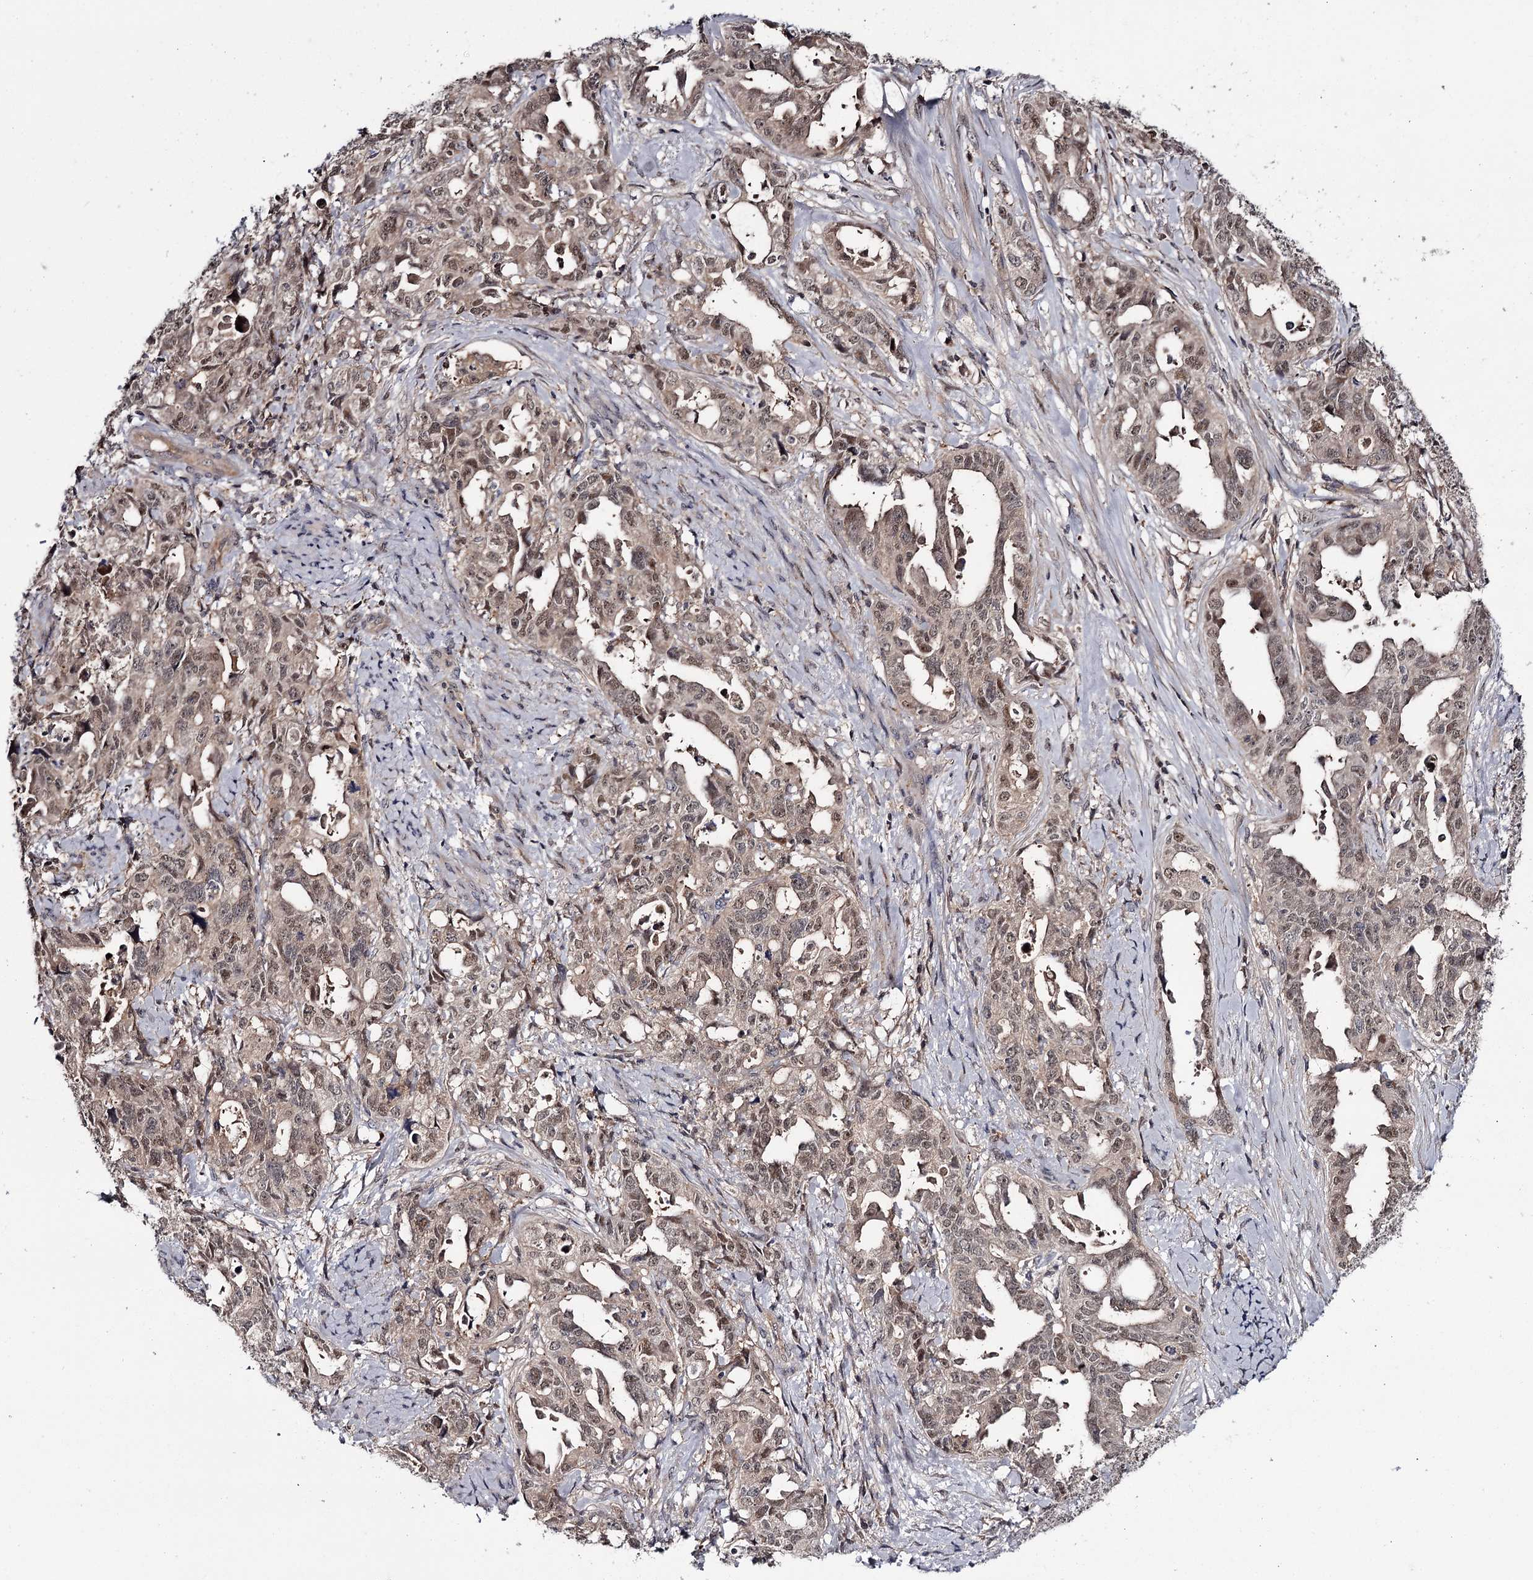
{"staining": {"intensity": "weak", "quantity": ">75%", "location": "cytoplasmic/membranous,nuclear"}, "tissue": "endometrial cancer", "cell_type": "Tumor cells", "image_type": "cancer", "snomed": [{"axis": "morphology", "description": "Adenocarcinoma, NOS"}, {"axis": "topography", "description": "Endometrium"}], "caption": "Immunohistochemical staining of endometrial cancer (adenocarcinoma) demonstrates low levels of weak cytoplasmic/membranous and nuclear staining in approximately >75% of tumor cells.", "gene": "GTSF1", "patient": {"sex": "female", "age": 65}}